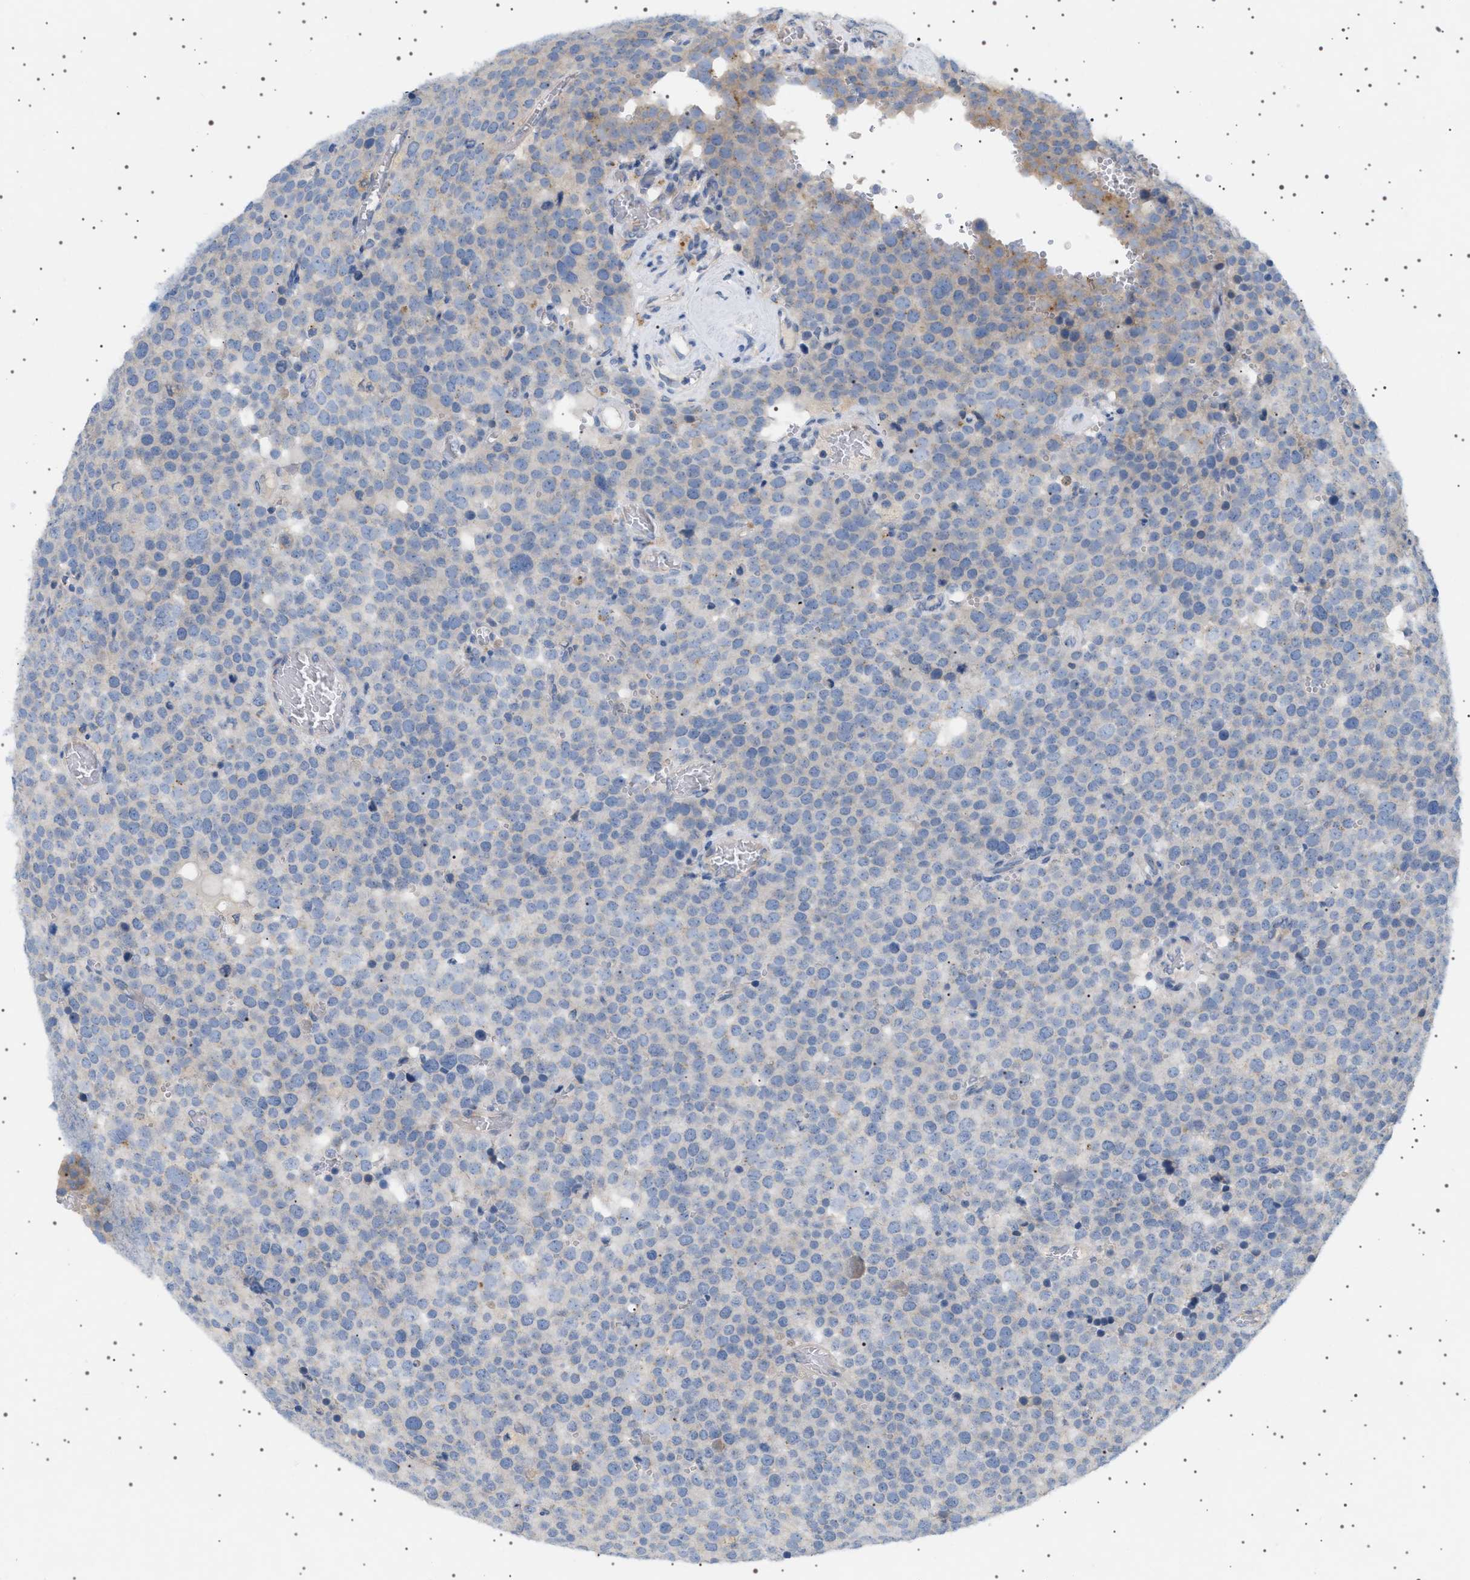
{"staining": {"intensity": "negative", "quantity": "none", "location": "none"}, "tissue": "testis cancer", "cell_type": "Tumor cells", "image_type": "cancer", "snomed": [{"axis": "morphology", "description": "Normal tissue, NOS"}, {"axis": "morphology", "description": "Seminoma, NOS"}, {"axis": "topography", "description": "Testis"}], "caption": "Tumor cells are negative for brown protein staining in seminoma (testis).", "gene": "ADCY10", "patient": {"sex": "male", "age": 71}}